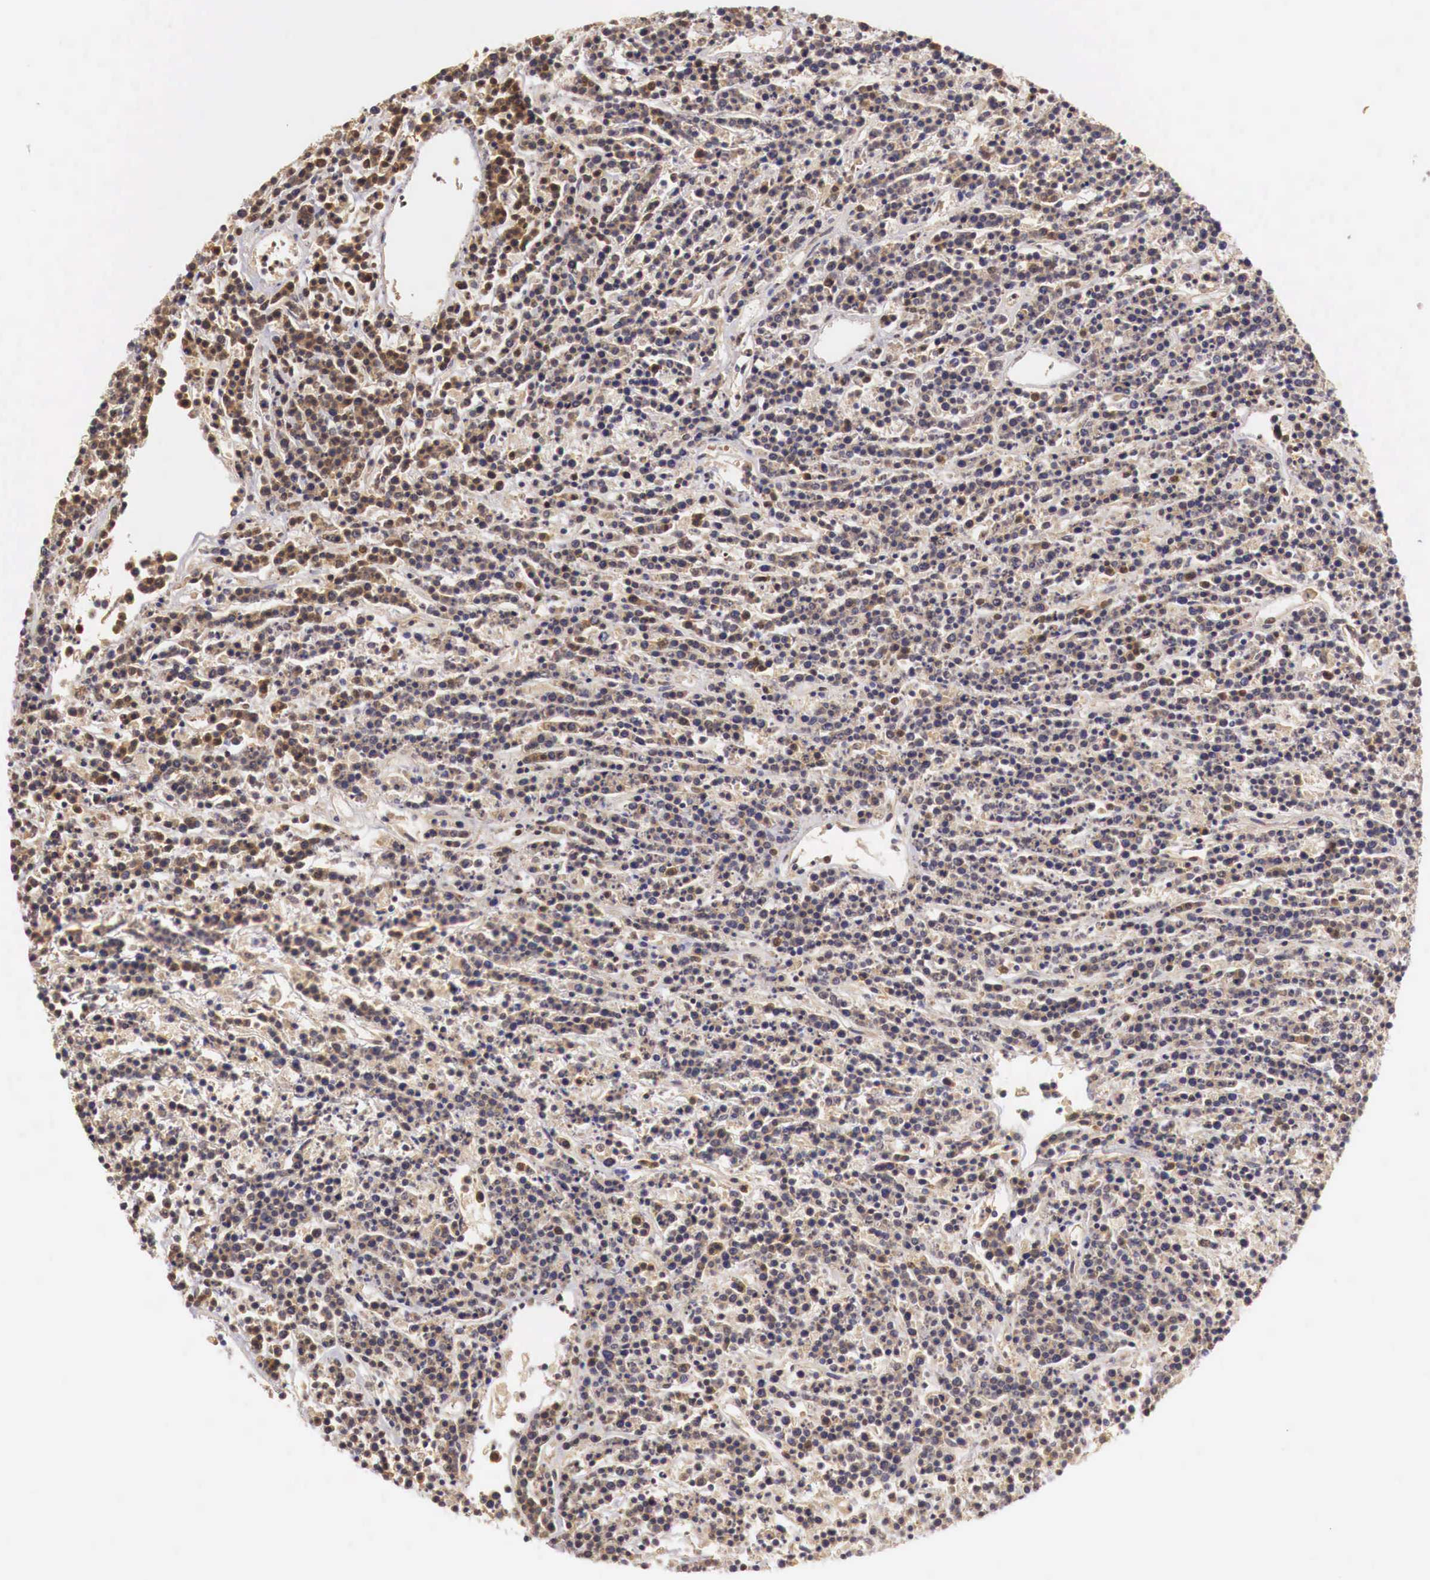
{"staining": {"intensity": "moderate", "quantity": ">75%", "location": "cytoplasmic/membranous,nuclear"}, "tissue": "lymphoma", "cell_type": "Tumor cells", "image_type": "cancer", "snomed": [{"axis": "morphology", "description": "Malignant lymphoma, non-Hodgkin's type, High grade"}, {"axis": "topography", "description": "Ovary"}], "caption": "Protein staining of high-grade malignant lymphoma, non-Hodgkin's type tissue demonstrates moderate cytoplasmic/membranous and nuclear positivity in about >75% of tumor cells.", "gene": "GPKOW", "patient": {"sex": "female", "age": 56}}